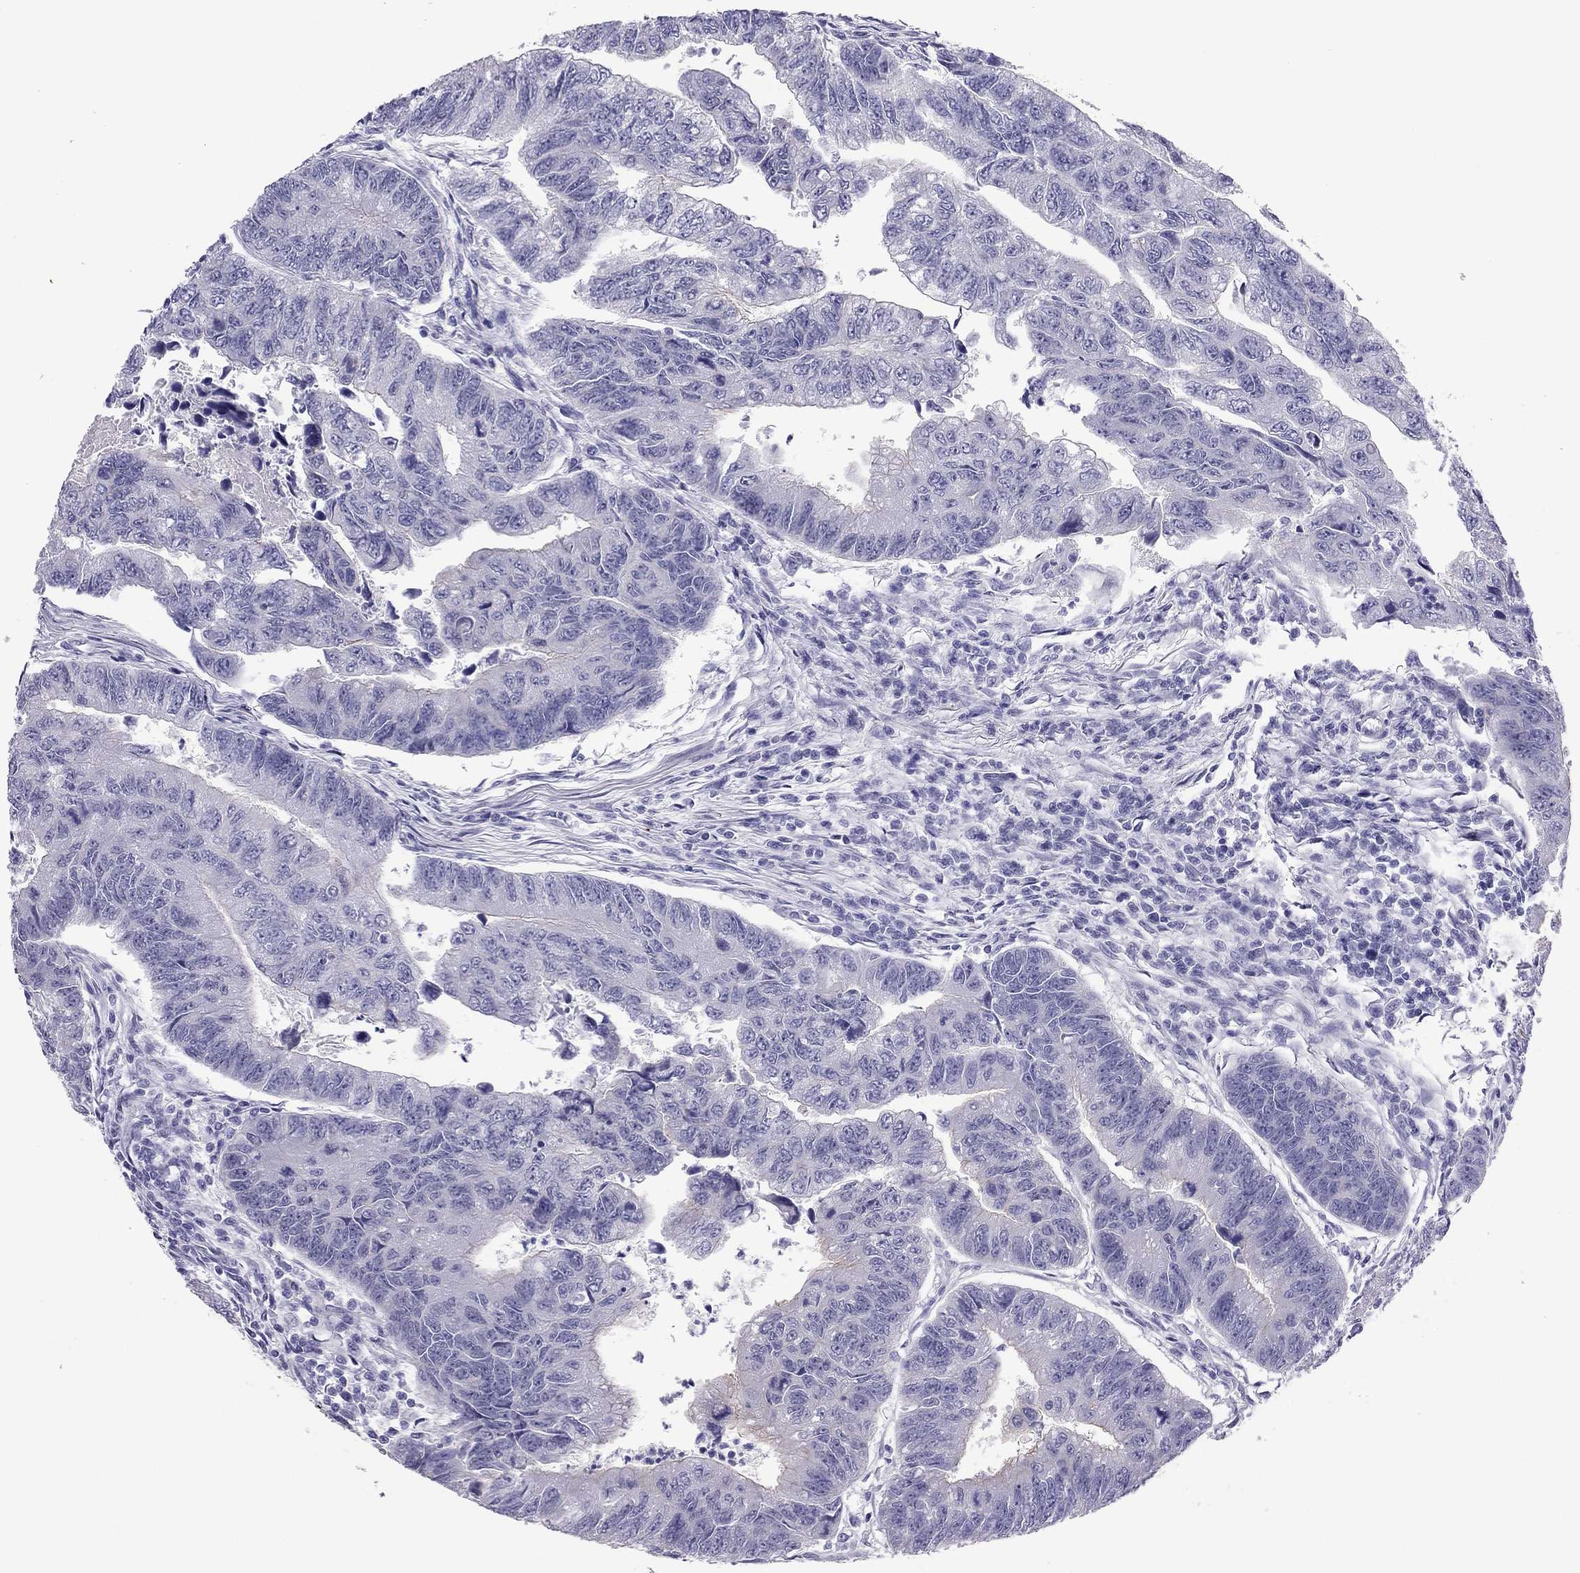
{"staining": {"intensity": "negative", "quantity": "none", "location": "none"}, "tissue": "colorectal cancer", "cell_type": "Tumor cells", "image_type": "cancer", "snomed": [{"axis": "morphology", "description": "Adenocarcinoma, NOS"}, {"axis": "topography", "description": "Colon"}], "caption": "Immunohistochemistry (IHC) of human colorectal cancer demonstrates no positivity in tumor cells.", "gene": "PDE6A", "patient": {"sex": "female", "age": 65}}